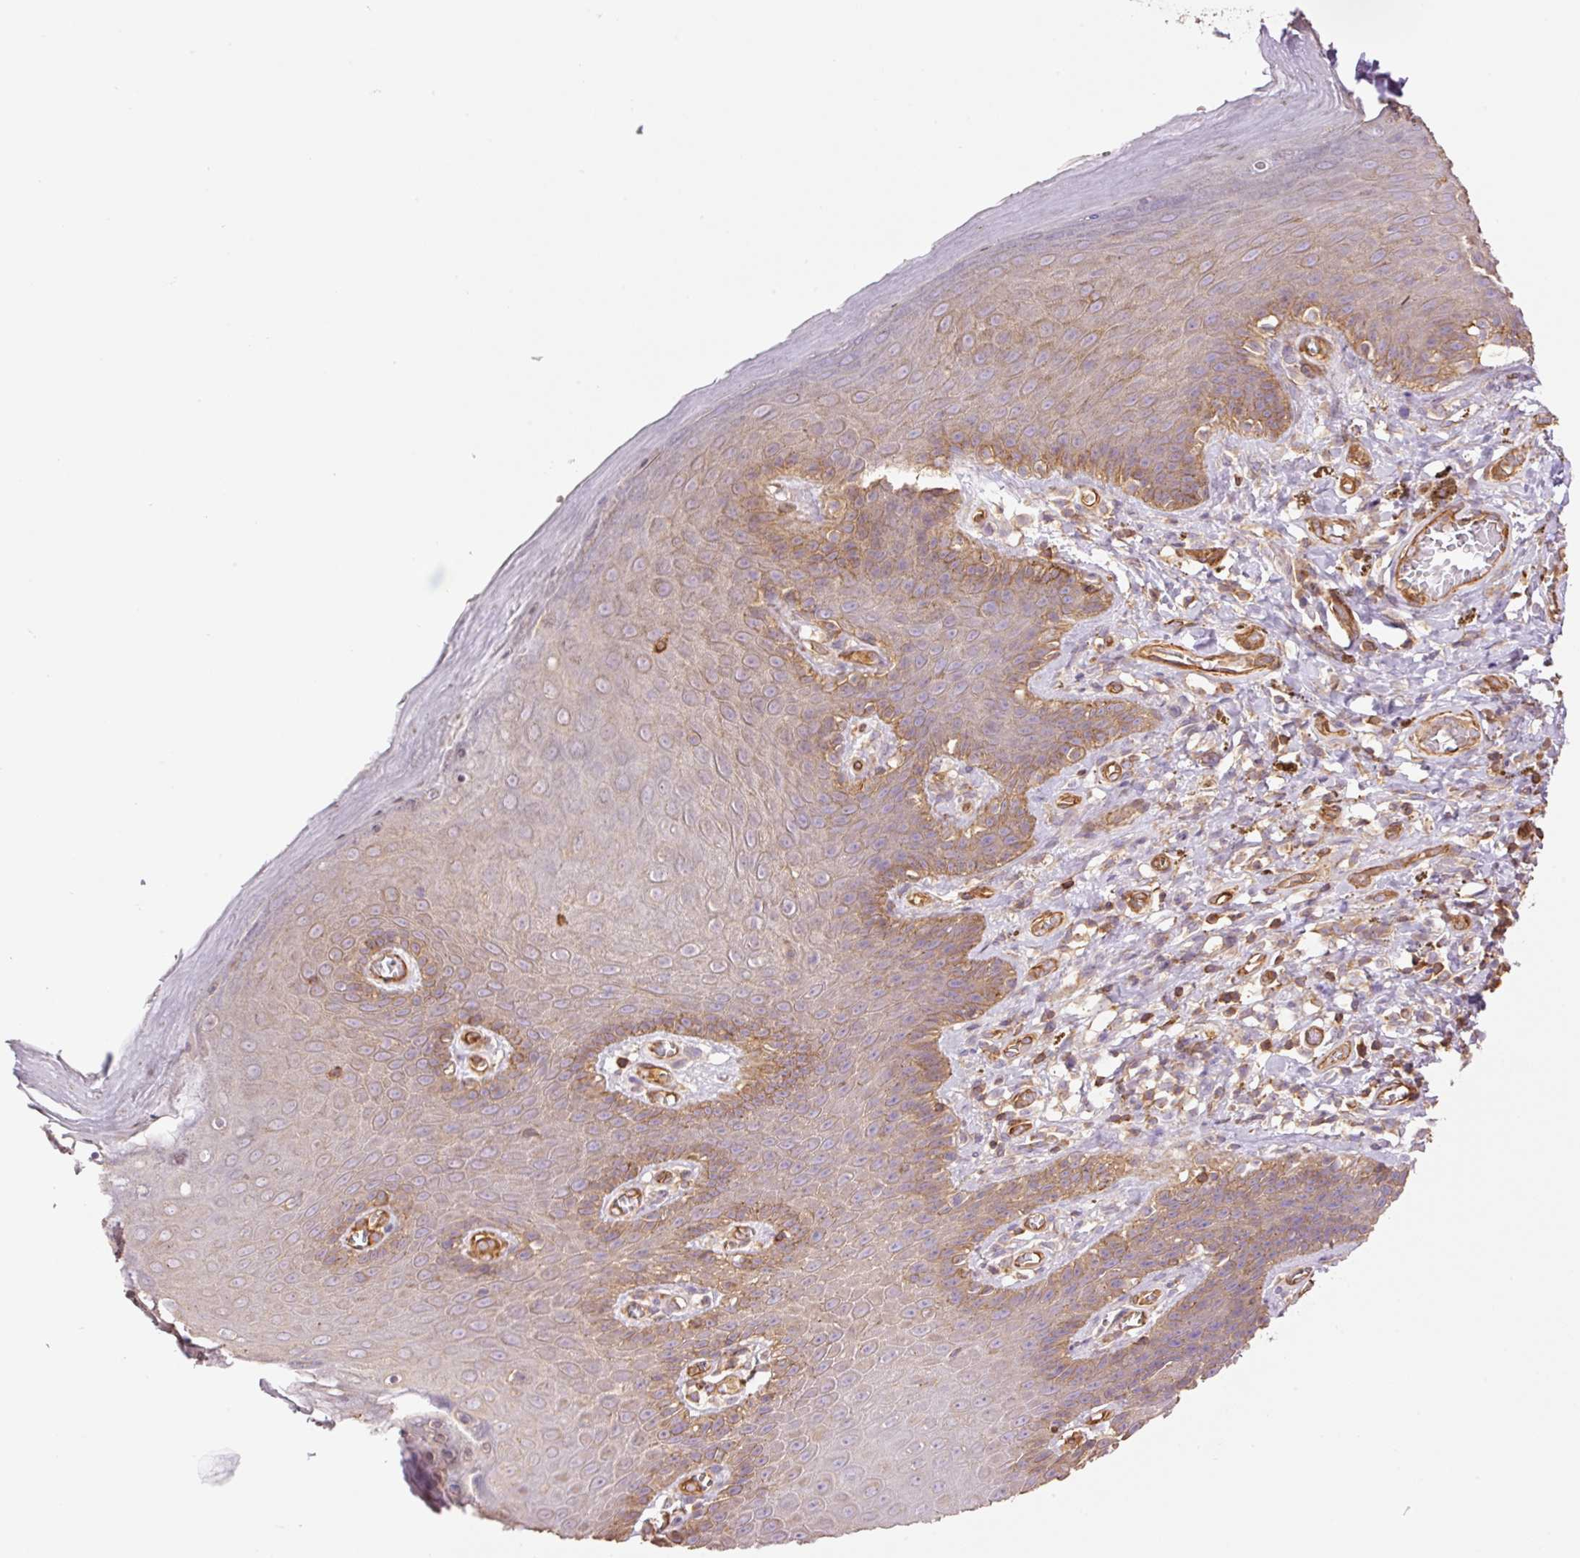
{"staining": {"intensity": "moderate", "quantity": "25%-75%", "location": "cytoplasmic/membranous"}, "tissue": "skin", "cell_type": "Epidermal cells", "image_type": "normal", "snomed": [{"axis": "morphology", "description": "Normal tissue, NOS"}, {"axis": "topography", "description": "Anal"}, {"axis": "topography", "description": "Peripheral nerve tissue"}], "caption": "The micrograph displays staining of unremarkable skin, revealing moderate cytoplasmic/membranous protein staining (brown color) within epidermal cells.", "gene": "PPP1R1B", "patient": {"sex": "male", "age": 53}}